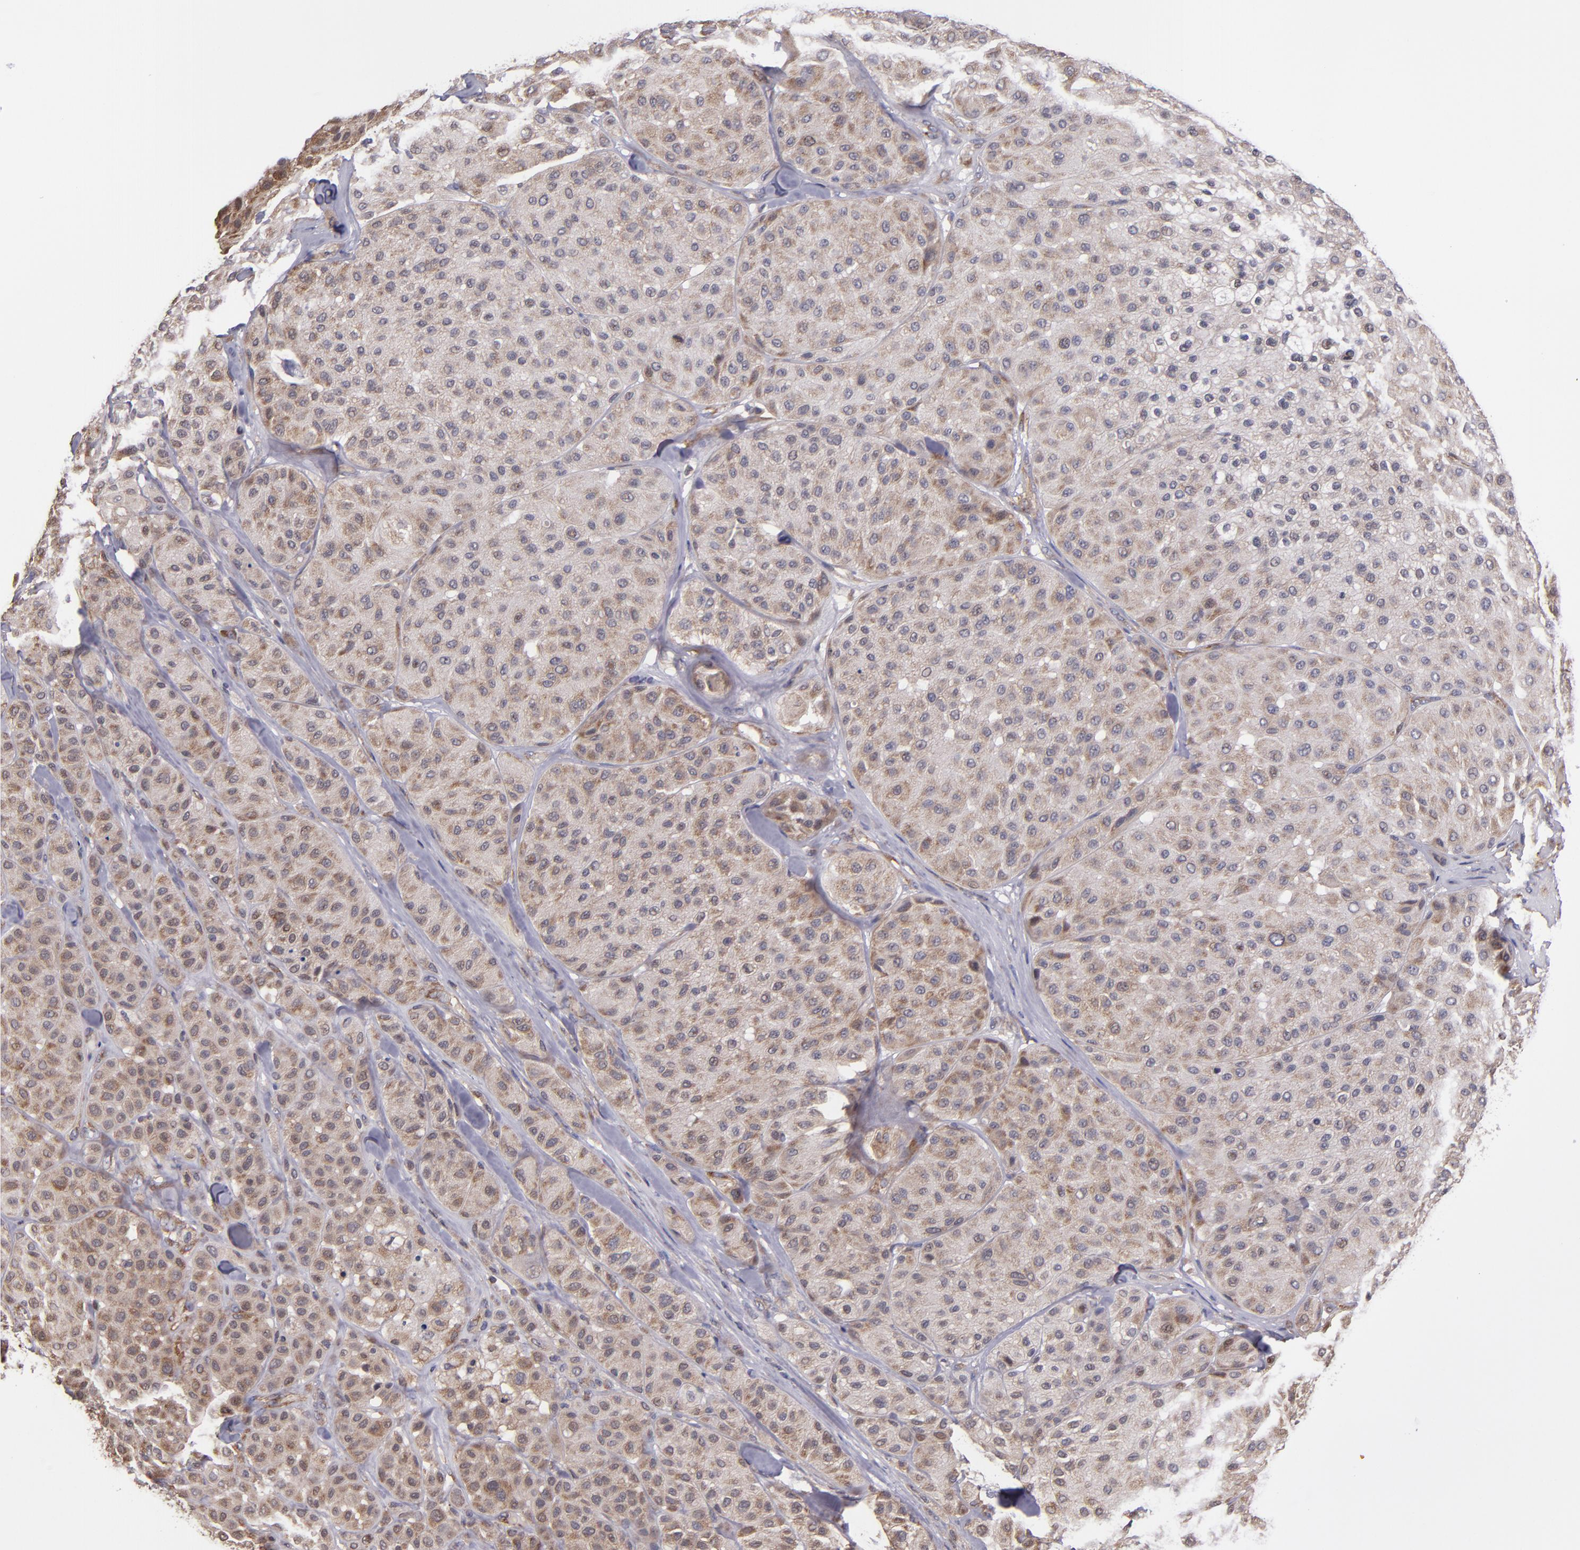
{"staining": {"intensity": "moderate", "quantity": ">75%", "location": "cytoplasmic/membranous"}, "tissue": "melanoma", "cell_type": "Tumor cells", "image_type": "cancer", "snomed": [{"axis": "morphology", "description": "Normal tissue, NOS"}, {"axis": "morphology", "description": "Malignant melanoma, Metastatic site"}, {"axis": "topography", "description": "Skin"}], "caption": "Tumor cells exhibit medium levels of moderate cytoplasmic/membranous expression in about >75% of cells in melanoma.", "gene": "EIF4ENIF1", "patient": {"sex": "male", "age": 41}}